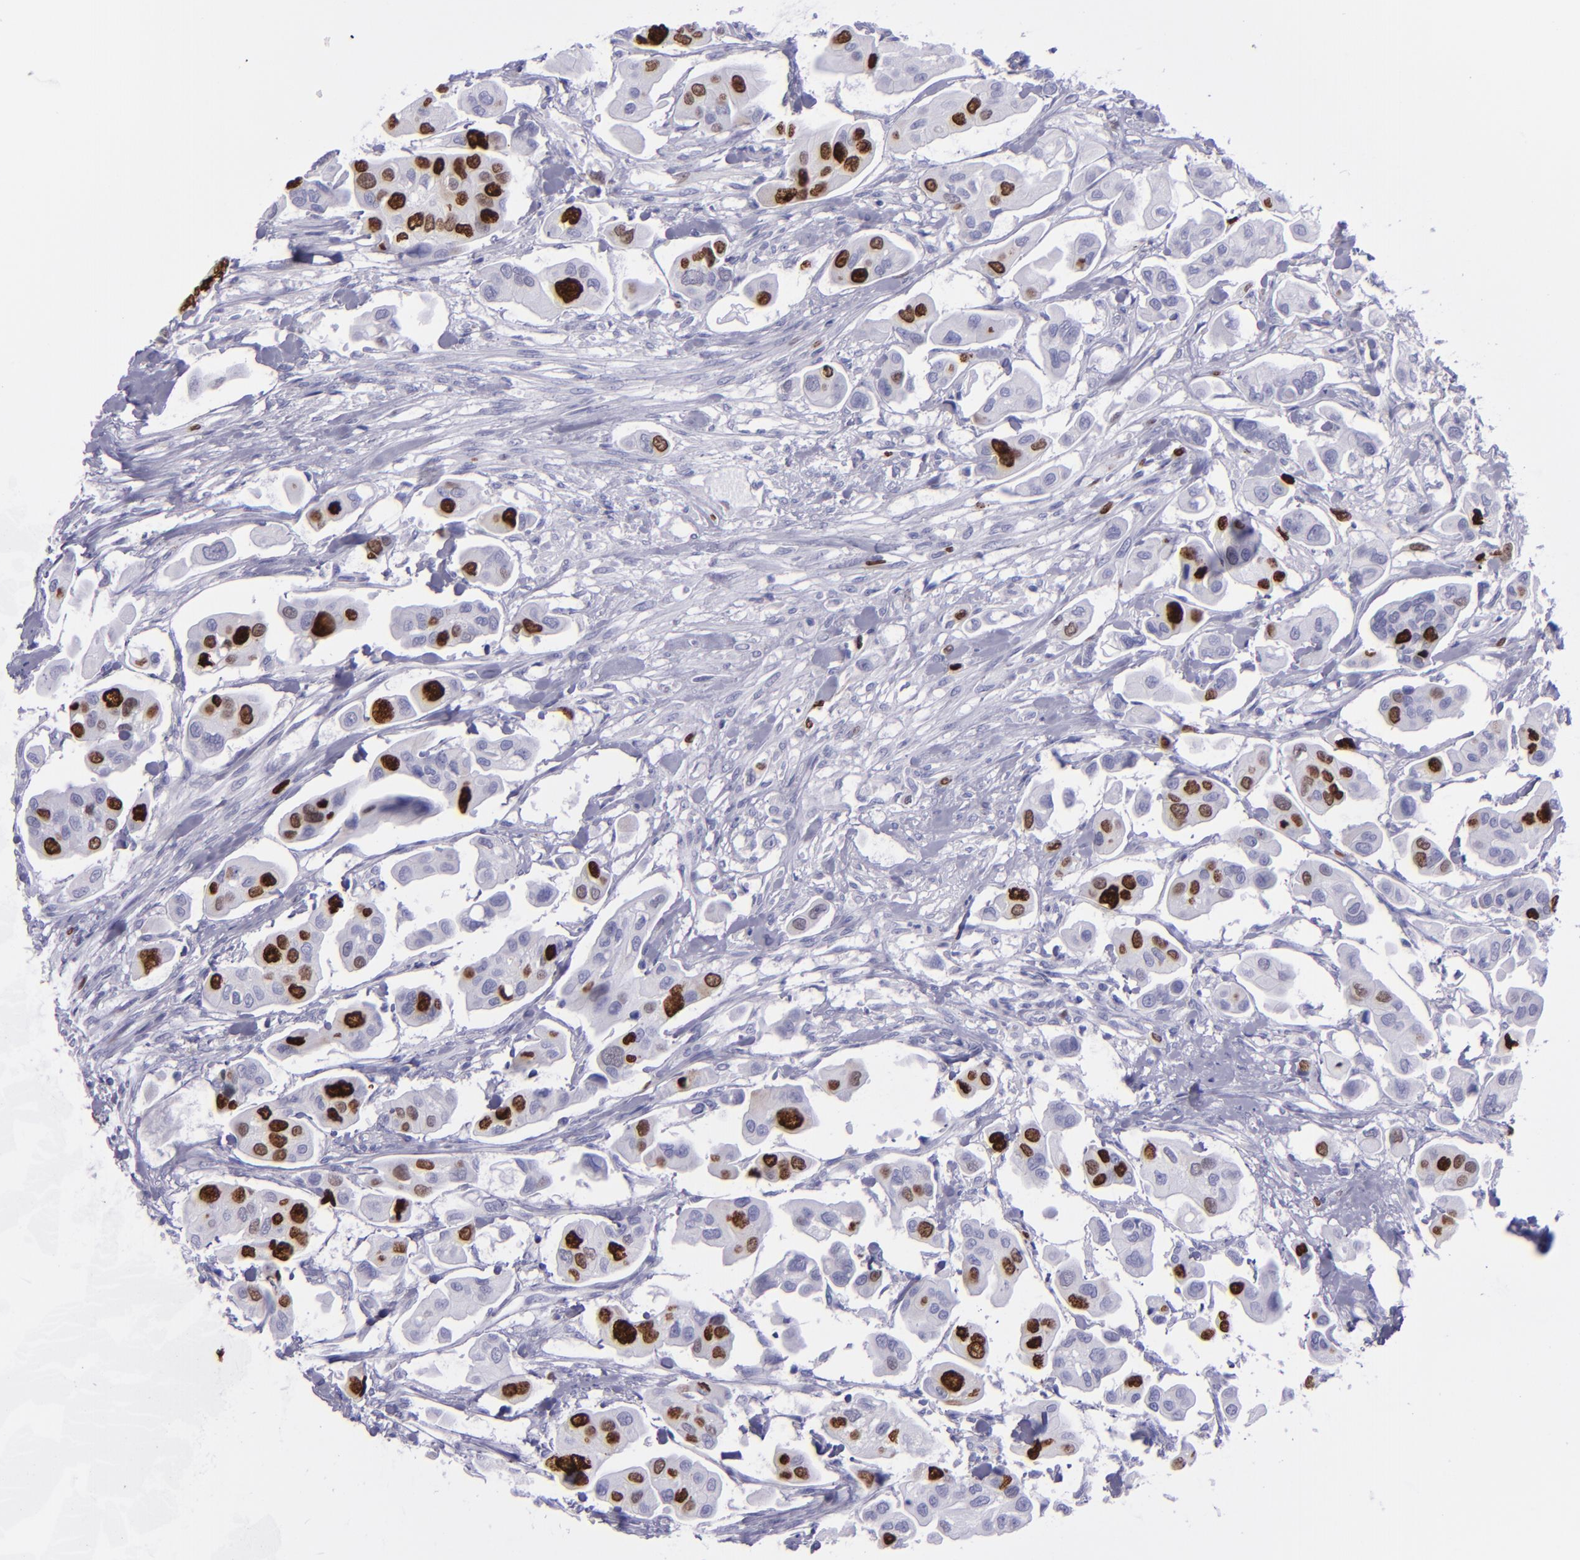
{"staining": {"intensity": "strong", "quantity": "<25%", "location": "nuclear"}, "tissue": "urothelial cancer", "cell_type": "Tumor cells", "image_type": "cancer", "snomed": [{"axis": "morphology", "description": "Adenocarcinoma, NOS"}, {"axis": "topography", "description": "Urinary bladder"}], "caption": "Tumor cells exhibit medium levels of strong nuclear expression in approximately <25% of cells in urothelial cancer. (Brightfield microscopy of DAB IHC at high magnification).", "gene": "TOP2A", "patient": {"sex": "male", "age": 61}}